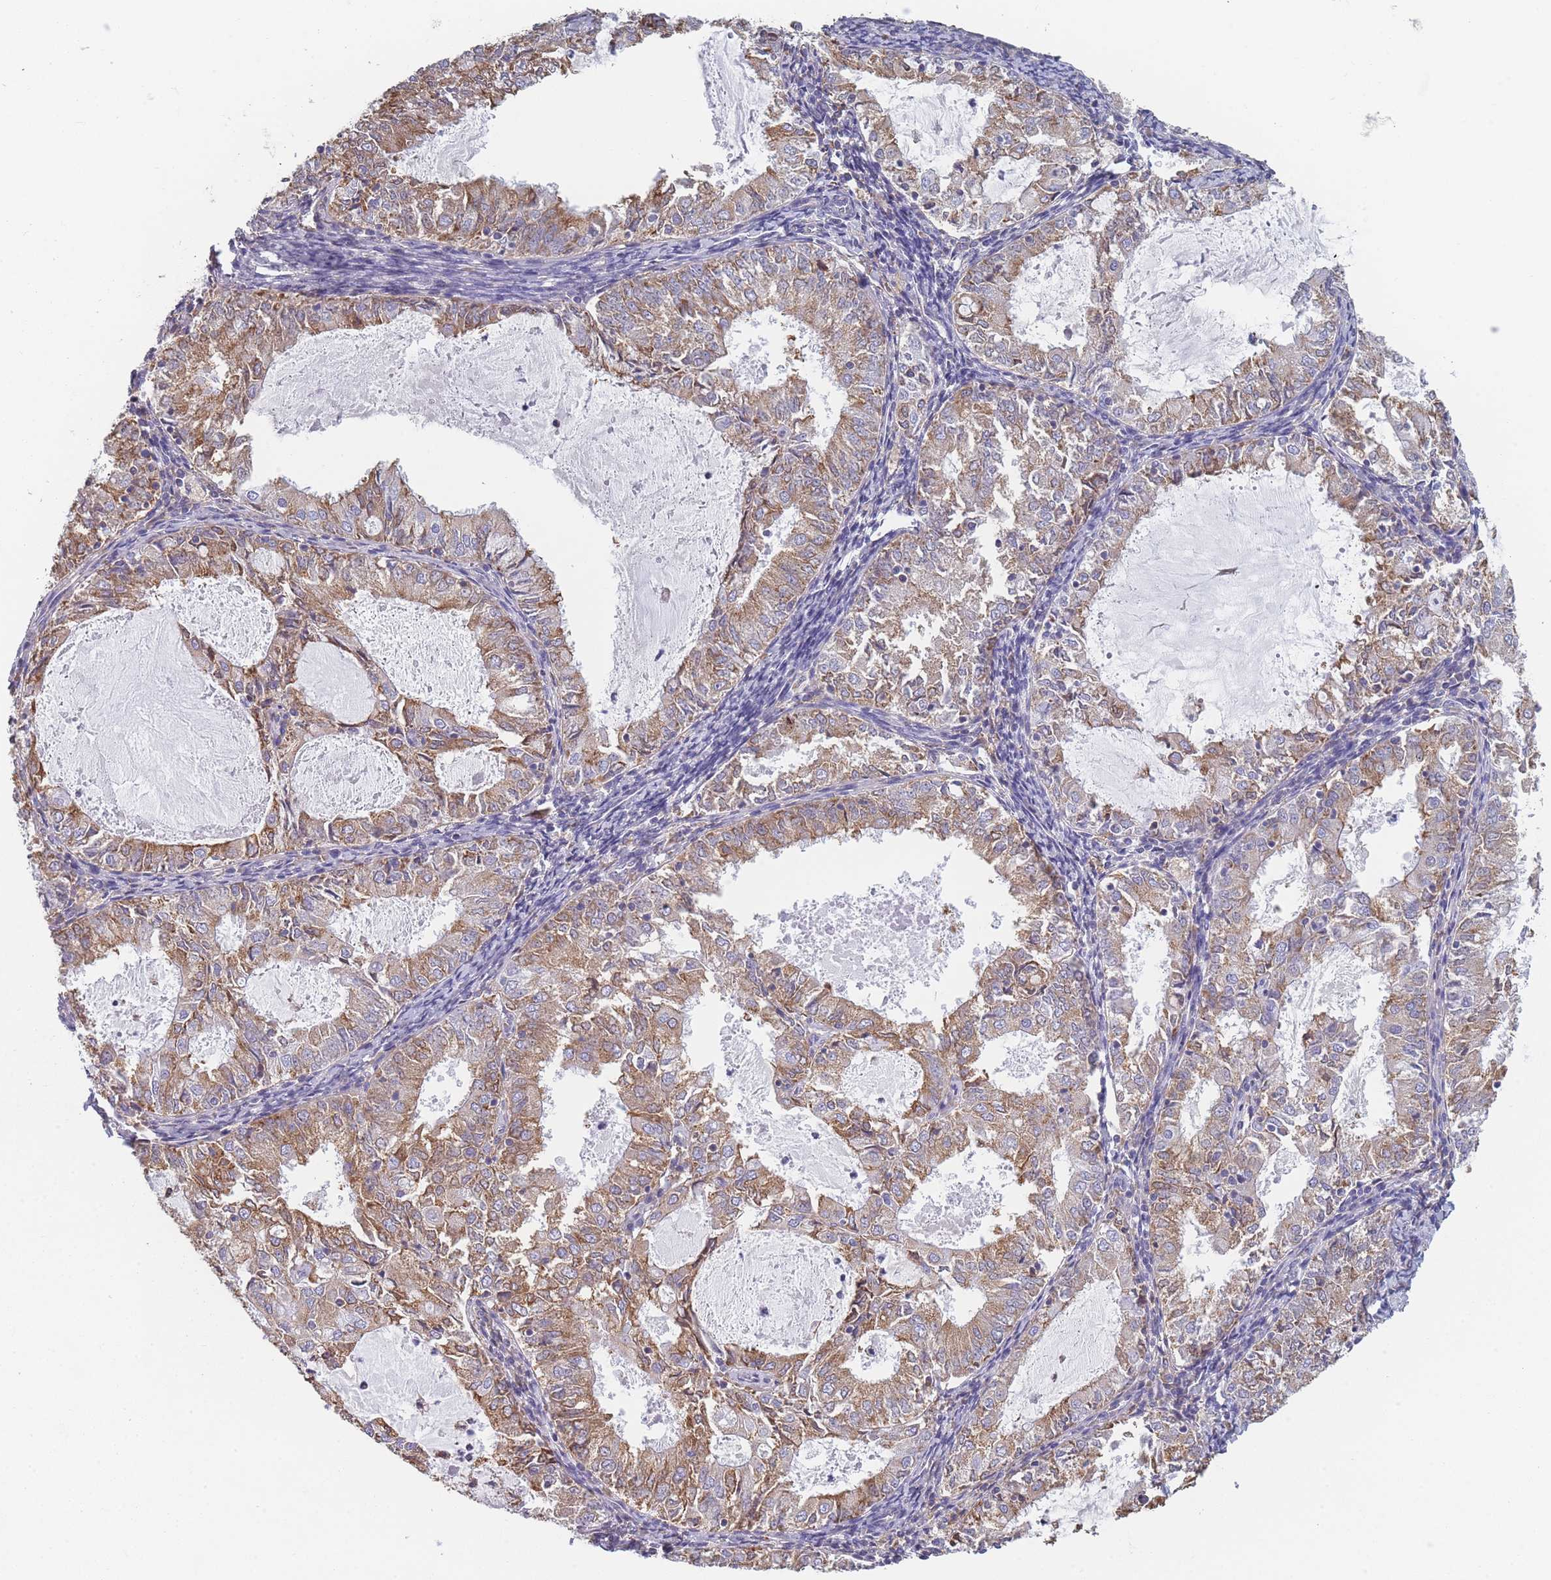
{"staining": {"intensity": "moderate", "quantity": ">75%", "location": "cytoplasmic/membranous"}, "tissue": "endometrial cancer", "cell_type": "Tumor cells", "image_type": "cancer", "snomed": [{"axis": "morphology", "description": "Adenocarcinoma, NOS"}, {"axis": "topography", "description": "Endometrium"}], "caption": "High-power microscopy captured an IHC histopathology image of adenocarcinoma (endometrial), revealing moderate cytoplasmic/membranous staining in about >75% of tumor cells.", "gene": "OR7C2", "patient": {"sex": "female", "age": 57}}